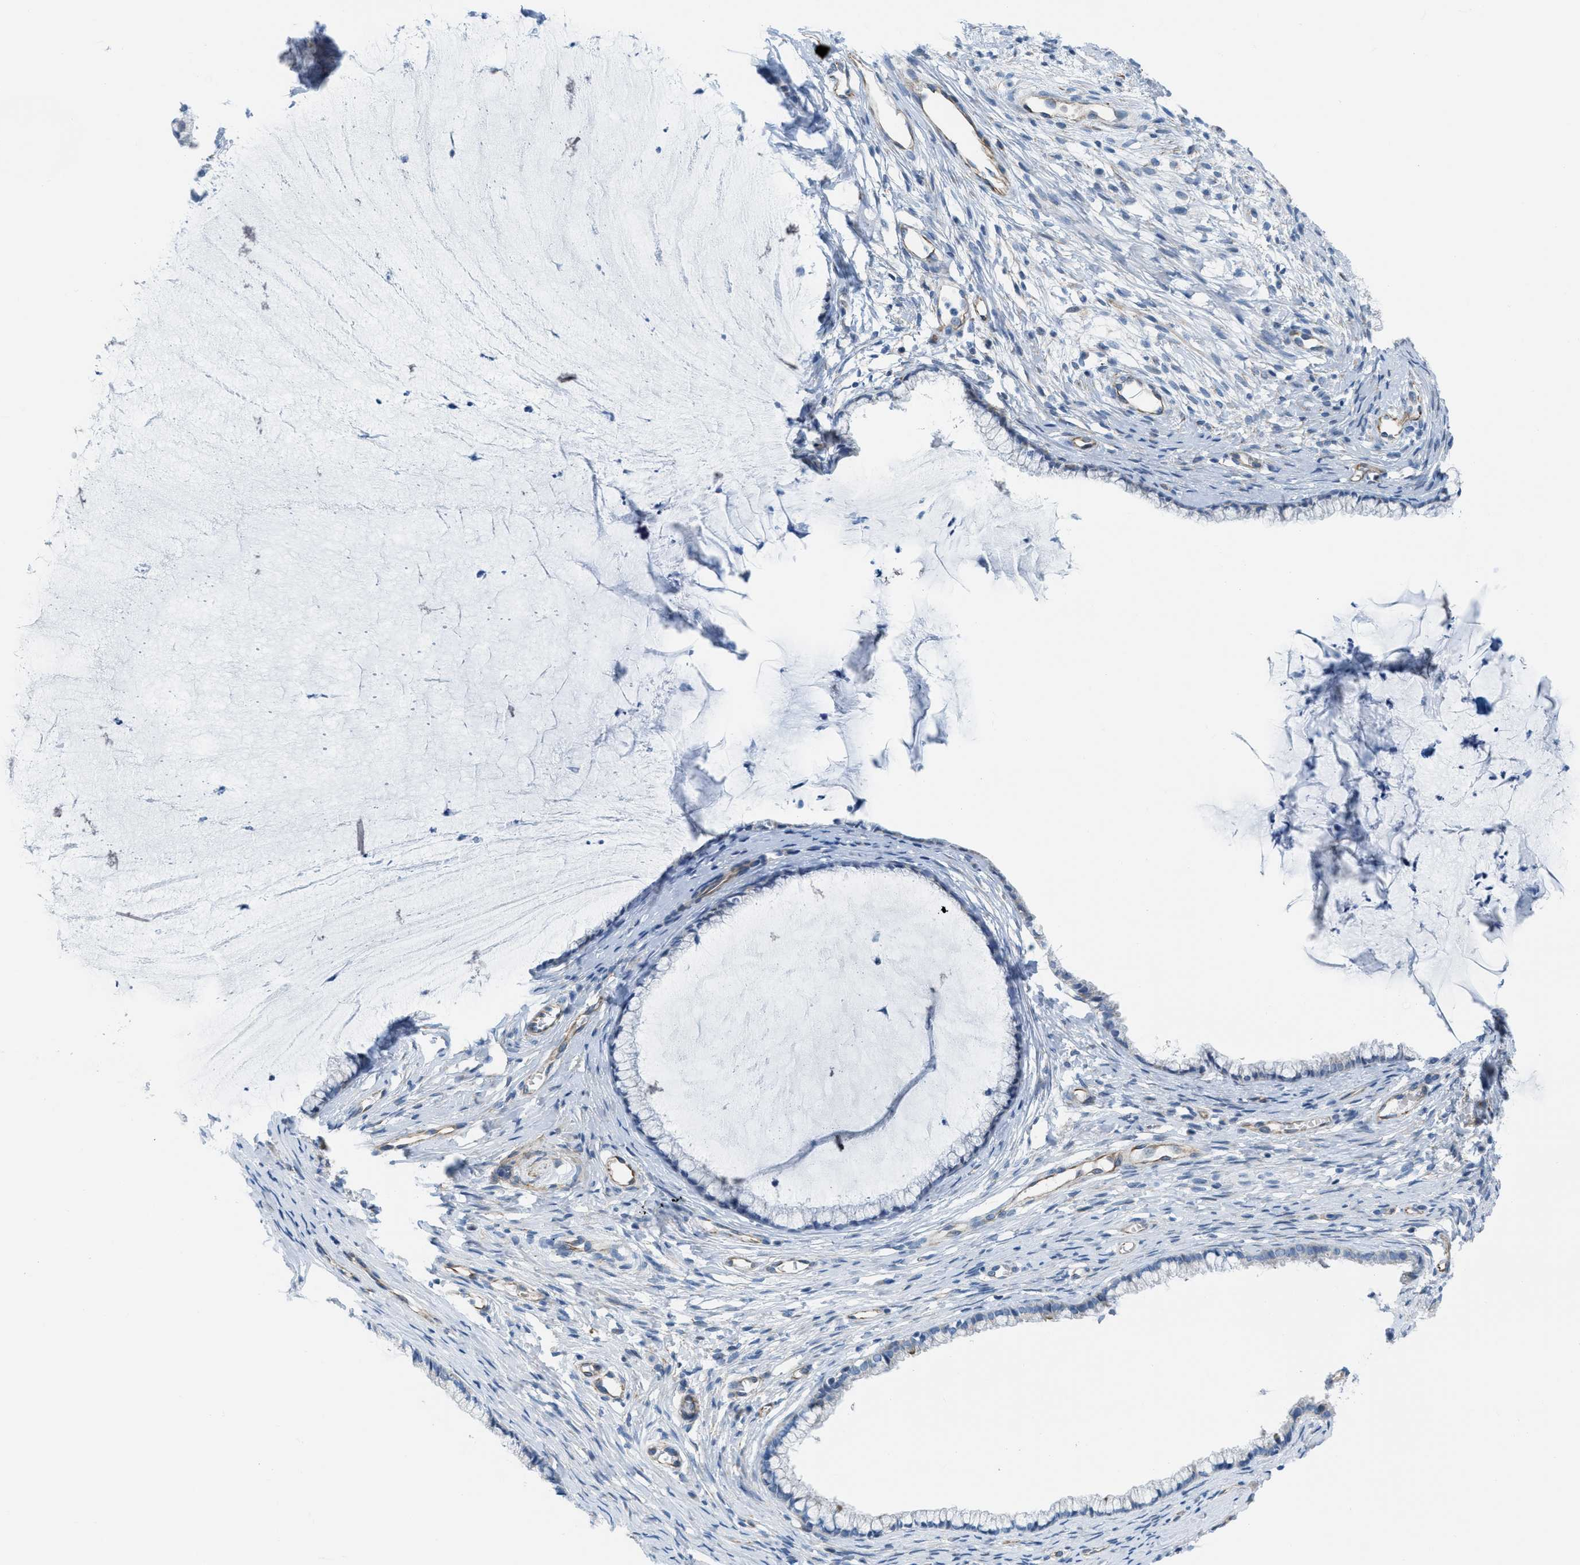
{"staining": {"intensity": "negative", "quantity": "none", "location": "none"}, "tissue": "cervix", "cell_type": "Glandular cells", "image_type": "normal", "snomed": [{"axis": "morphology", "description": "Normal tissue, NOS"}, {"axis": "topography", "description": "Cervix"}], "caption": "Immunohistochemical staining of benign human cervix shows no significant staining in glandular cells. (DAB immunohistochemistry, high magnification).", "gene": "SLC12A1", "patient": {"sex": "female", "age": 77}}